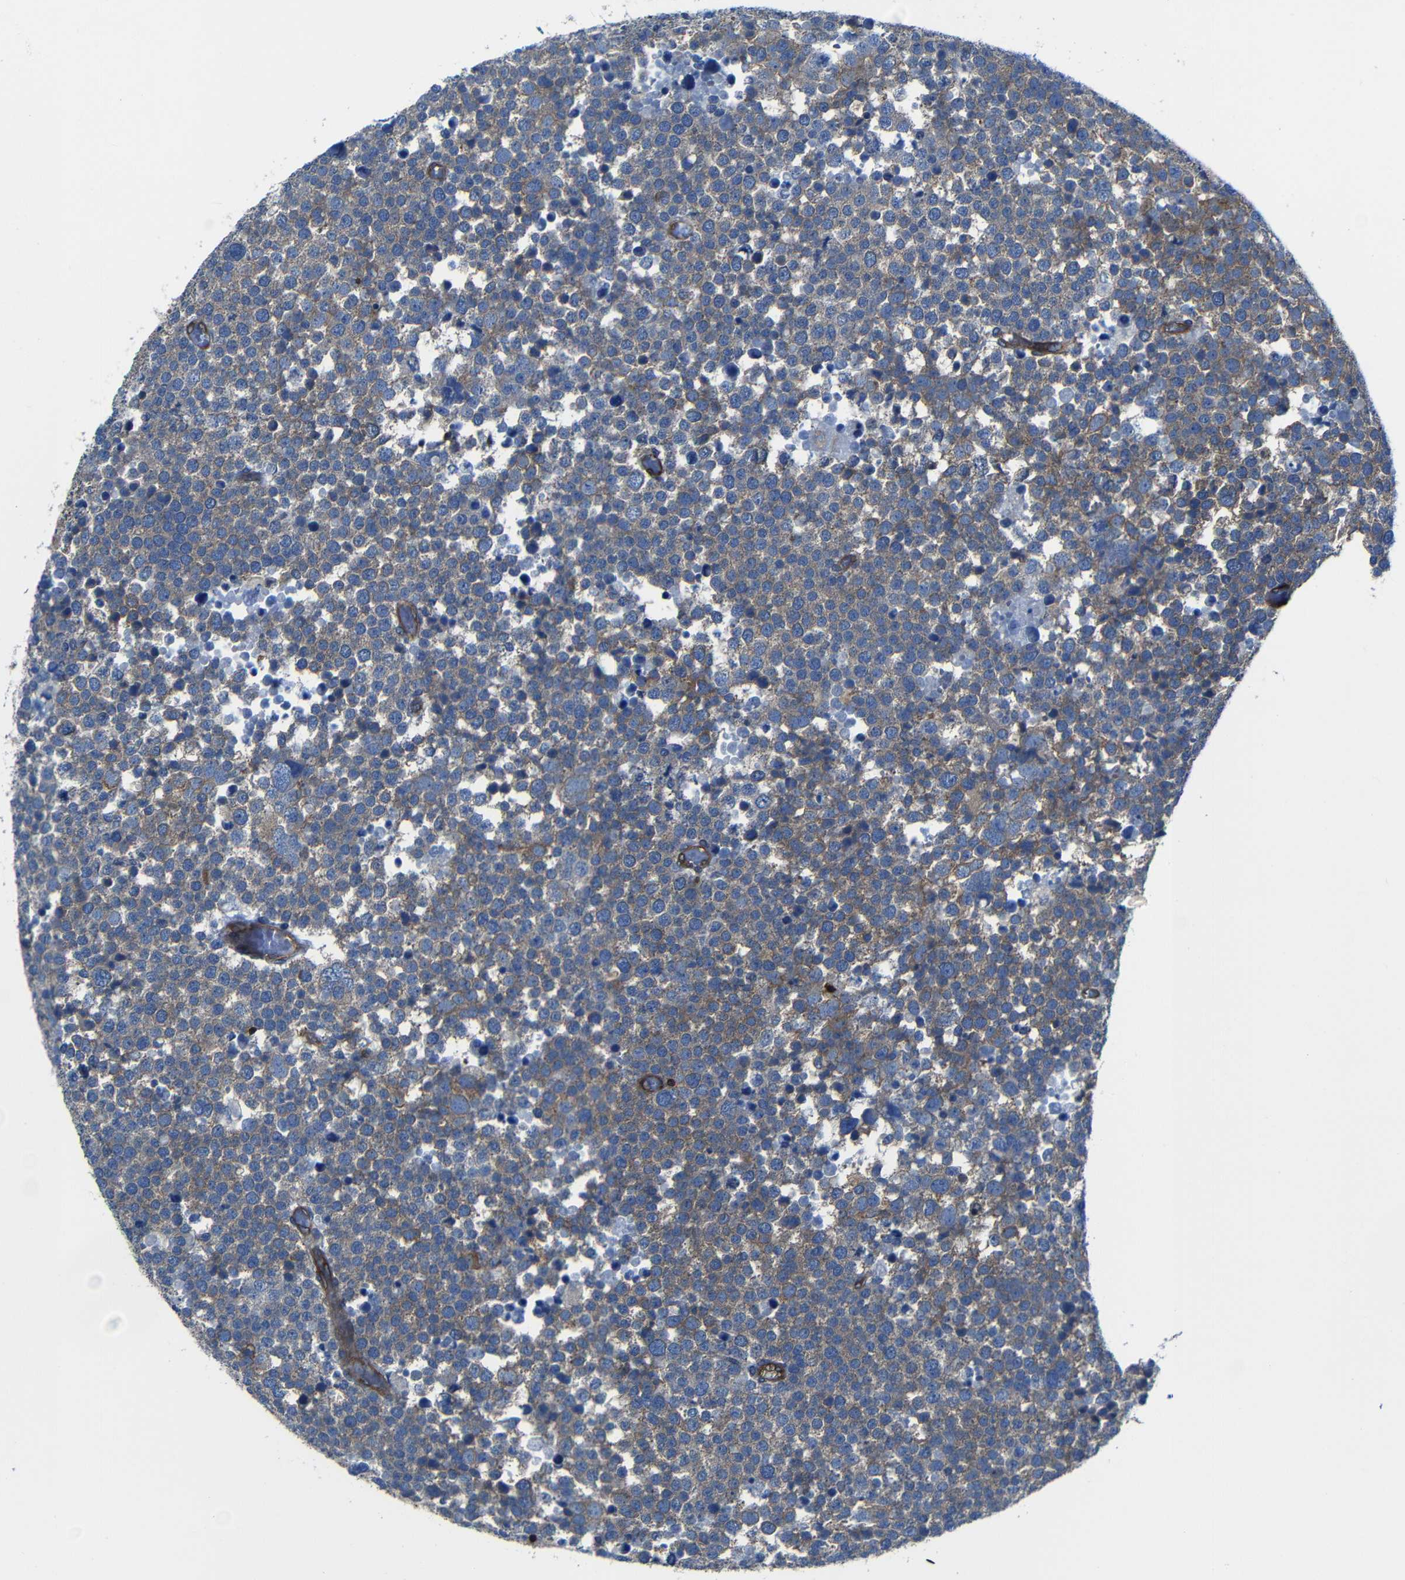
{"staining": {"intensity": "moderate", "quantity": "25%-75%", "location": "cytoplasmic/membranous"}, "tissue": "testis cancer", "cell_type": "Tumor cells", "image_type": "cancer", "snomed": [{"axis": "morphology", "description": "Seminoma, NOS"}, {"axis": "topography", "description": "Testis"}], "caption": "A high-resolution micrograph shows immunohistochemistry staining of testis seminoma, which reveals moderate cytoplasmic/membranous staining in approximately 25%-75% of tumor cells.", "gene": "ARHGEF1", "patient": {"sex": "male", "age": 71}}